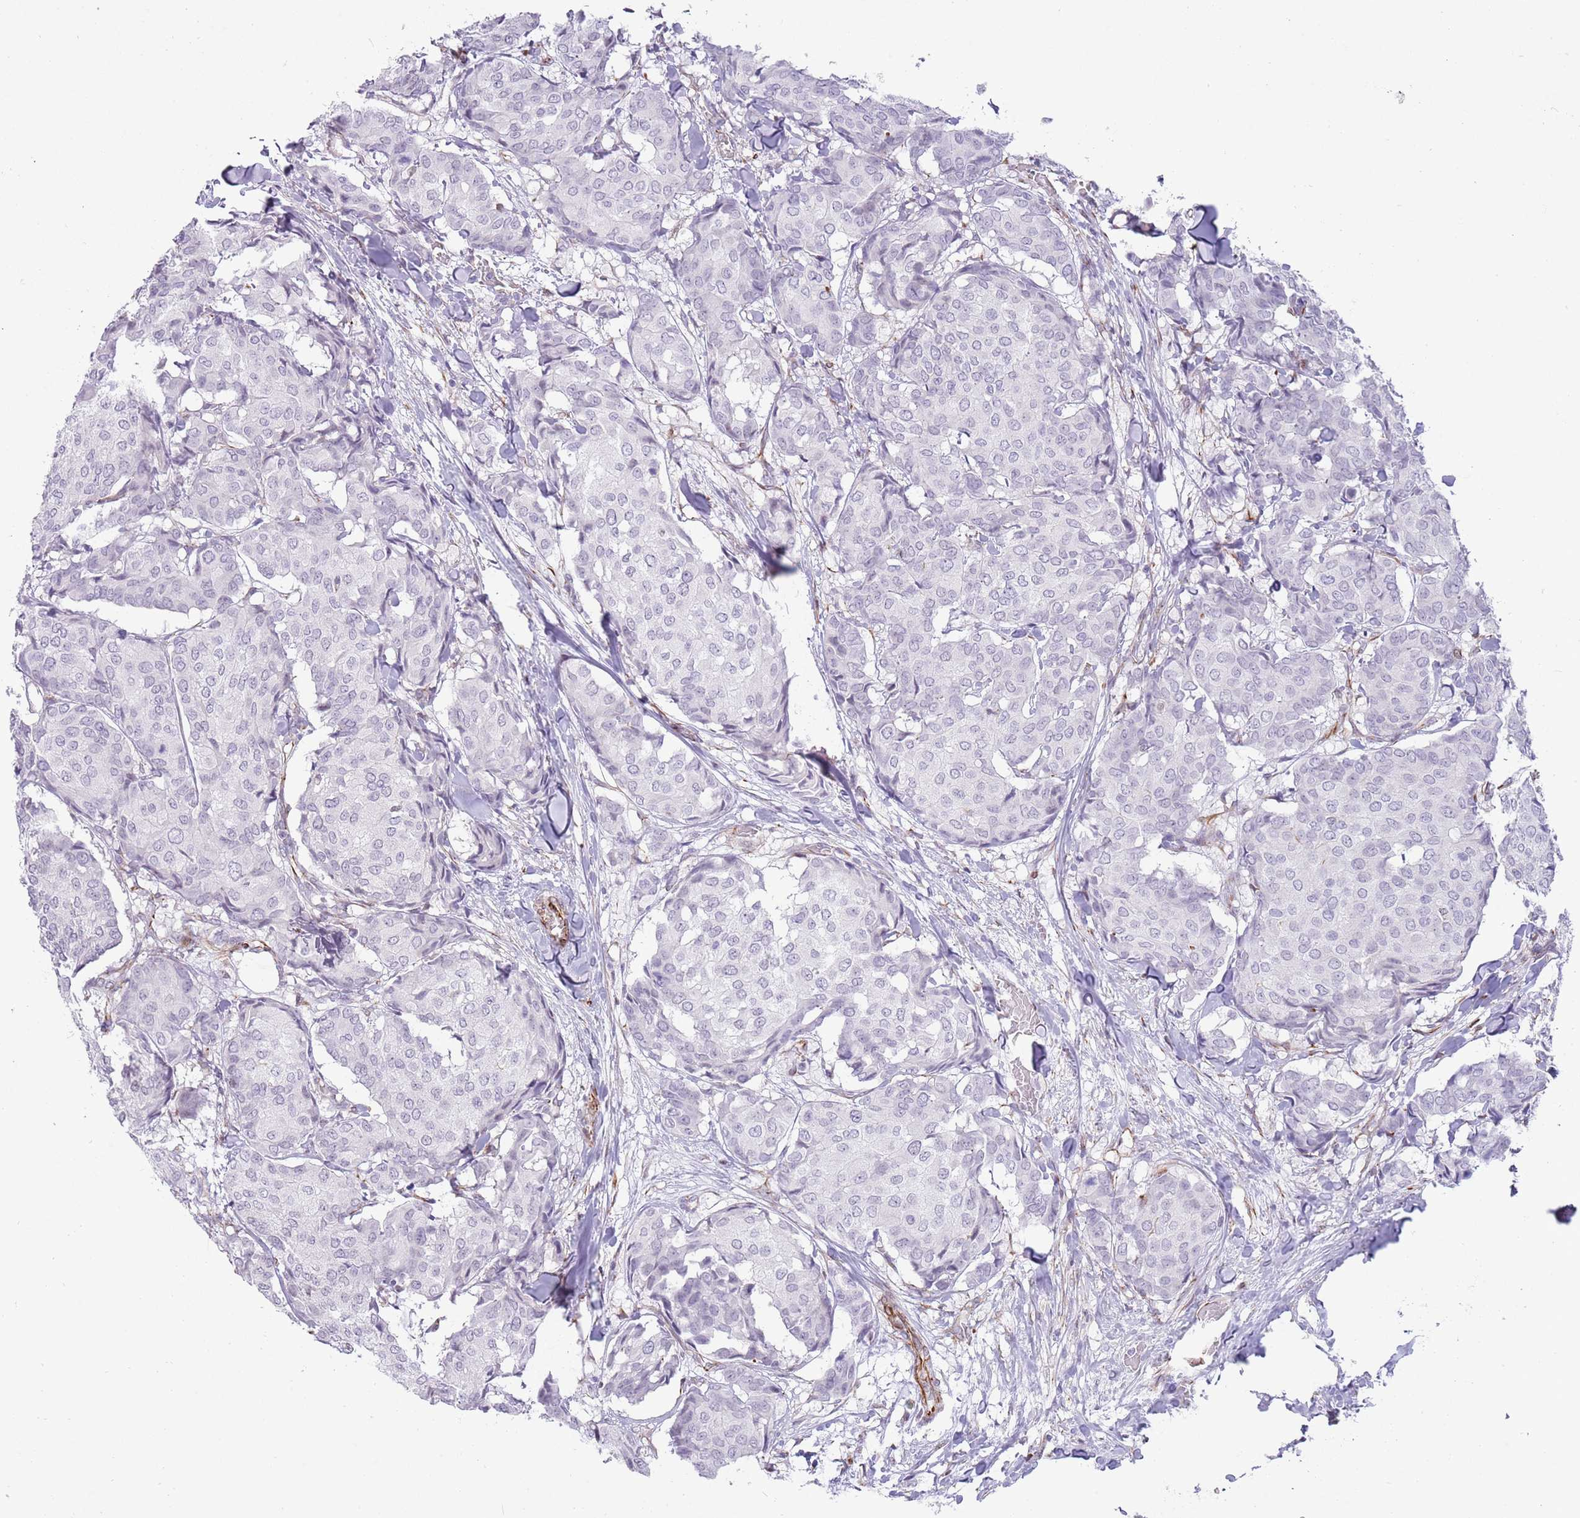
{"staining": {"intensity": "negative", "quantity": "none", "location": "none"}, "tissue": "breast cancer", "cell_type": "Tumor cells", "image_type": "cancer", "snomed": [{"axis": "morphology", "description": "Duct carcinoma"}, {"axis": "topography", "description": "Breast"}], "caption": "Histopathology image shows no significant protein expression in tumor cells of breast cancer (invasive ductal carcinoma).", "gene": "NBPF3", "patient": {"sex": "female", "age": 75}}